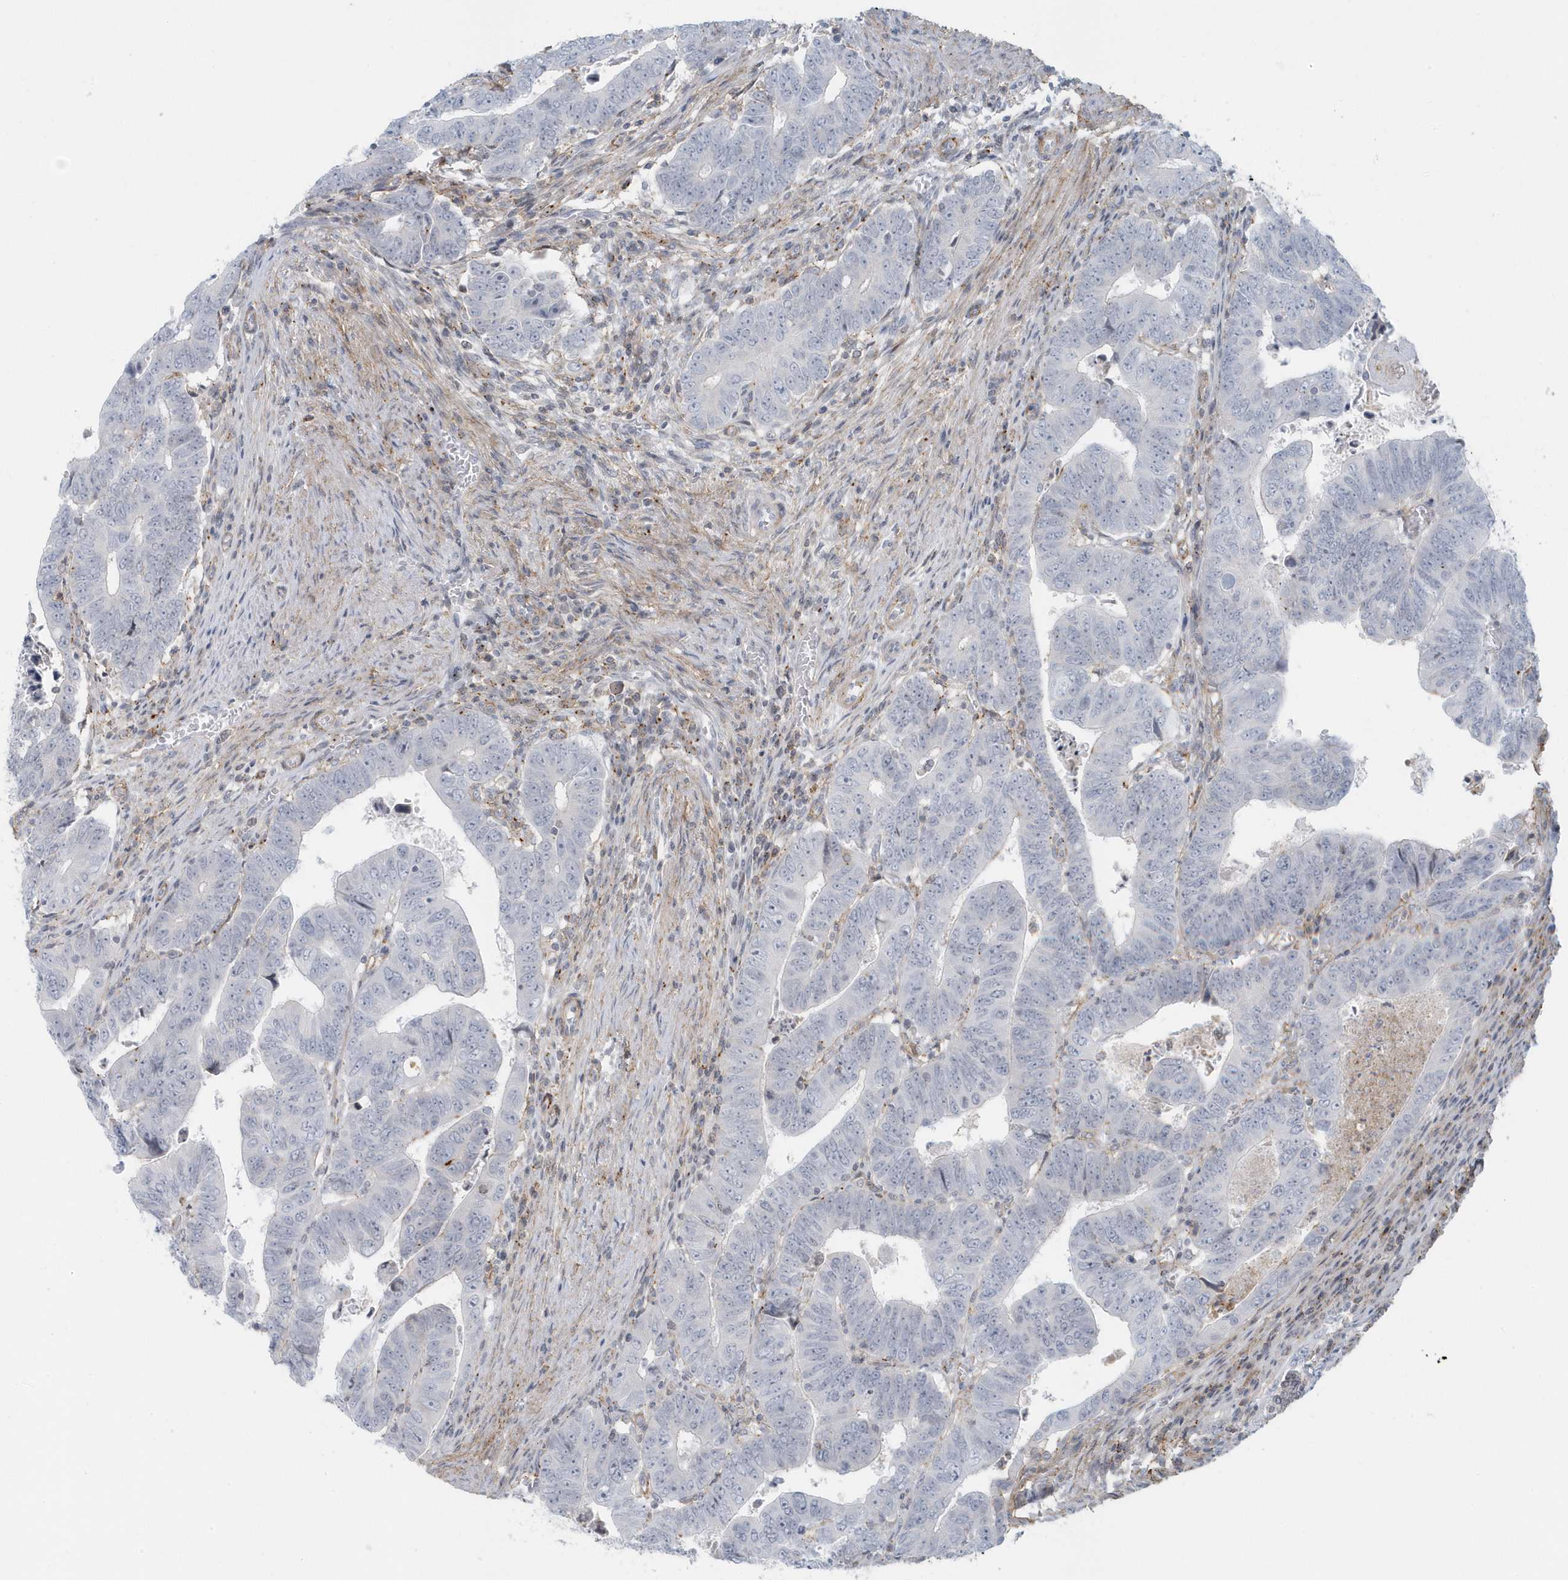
{"staining": {"intensity": "negative", "quantity": "none", "location": "none"}, "tissue": "colorectal cancer", "cell_type": "Tumor cells", "image_type": "cancer", "snomed": [{"axis": "morphology", "description": "Normal tissue, NOS"}, {"axis": "morphology", "description": "Adenocarcinoma, NOS"}, {"axis": "topography", "description": "Rectum"}], "caption": "Photomicrograph shows no protein staining in tumor cells of adenocarcinoma (colorectal) tissue.", "gene": "CACNB2", "patient": {"sex": "female", "age": 65}}